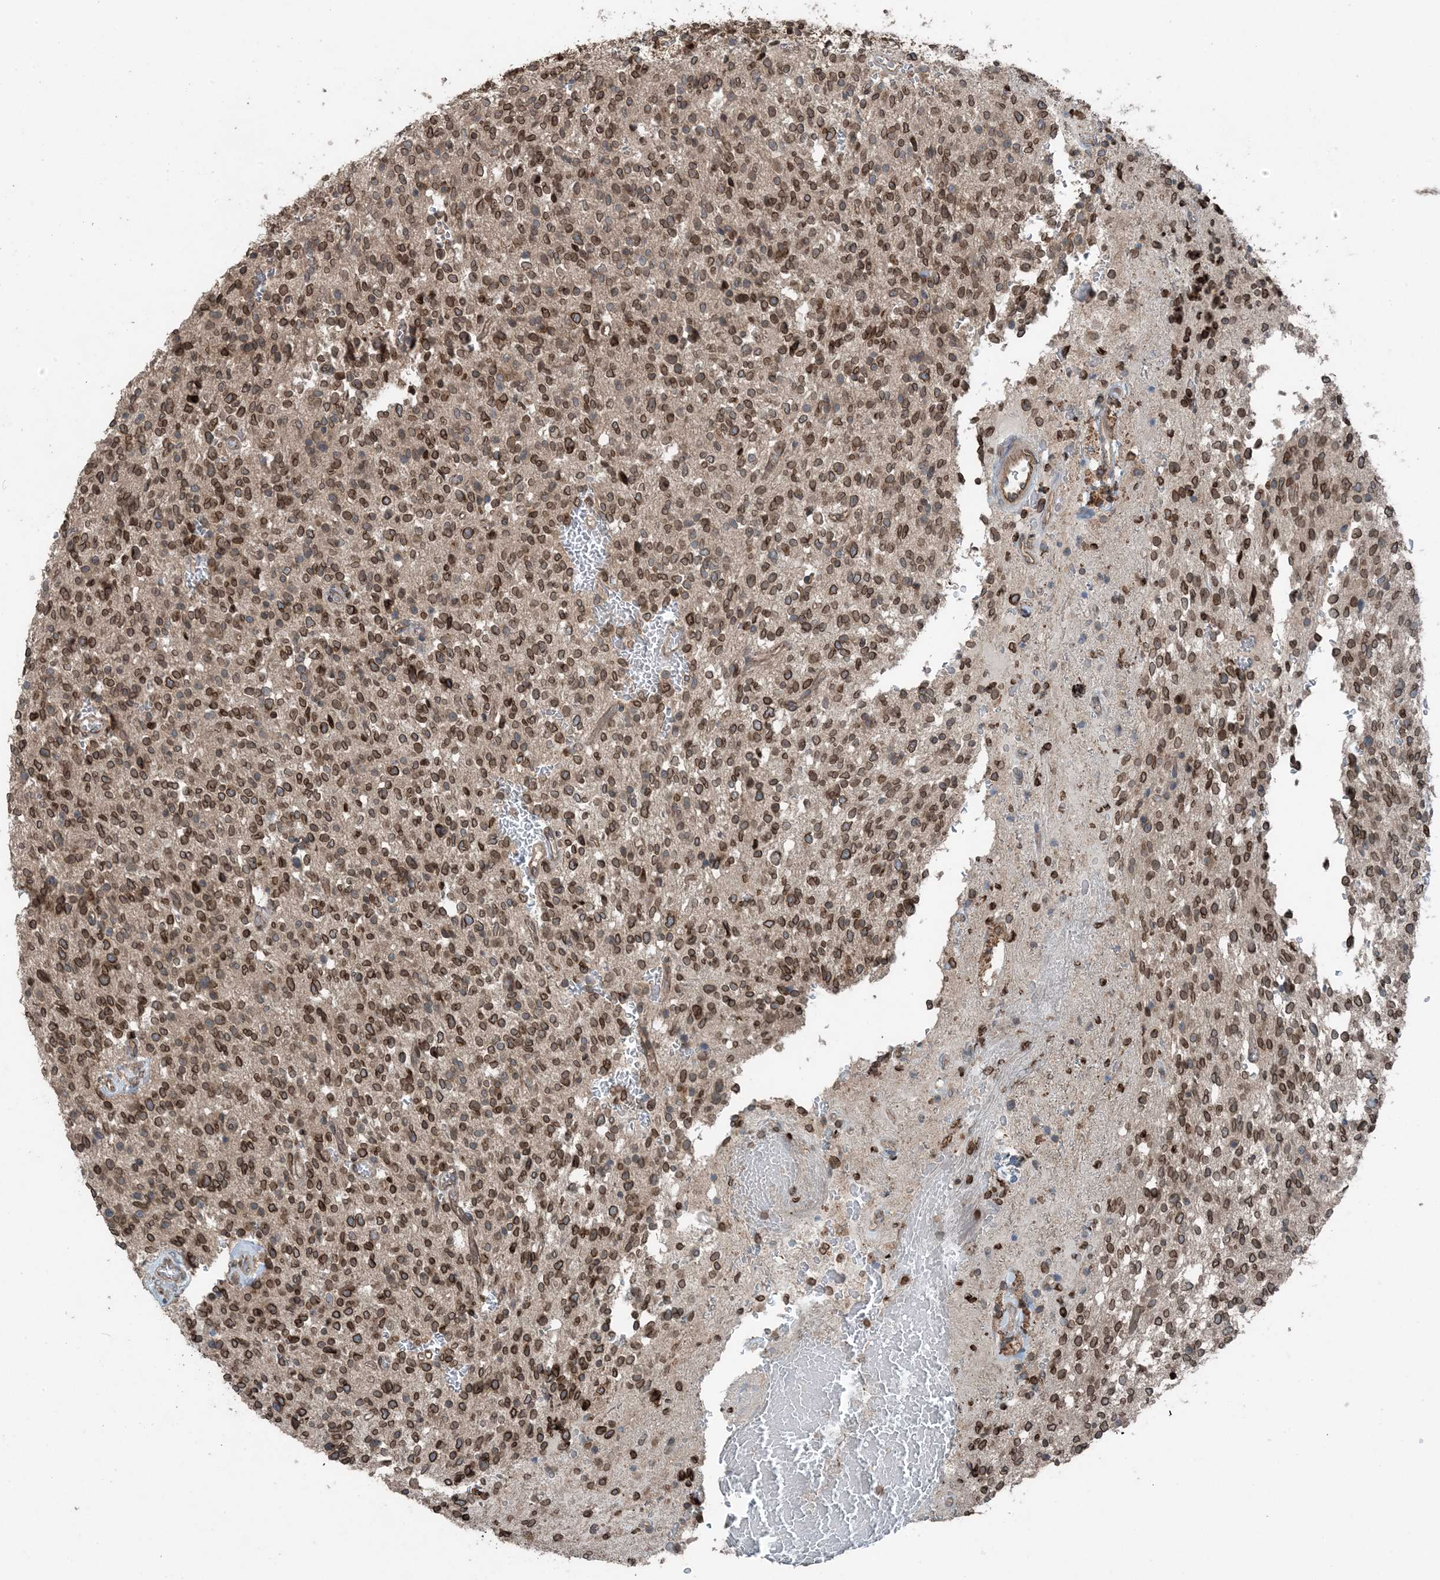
{"staining": {"intensity": "strong", "quantity": ">75%", "location": "cytoplasmic/membranous,nuclear"}, "tissue": "glioma", "cell_type": "Tumor cells", "image_type": "cancer", "snomed": [{"axis": "morphology", "description": "Glioma, malignant, High grade"}, {"axis": "topography", "description": "Brain"}], "caption": "Strong cytoplasmic/membranous and nuclear positivity for a protein is seen in about >75% of tumor cells of glioma using IHC.", "gene": "ZFAND2B", "patient": {"sex": "male", "age": 34}}